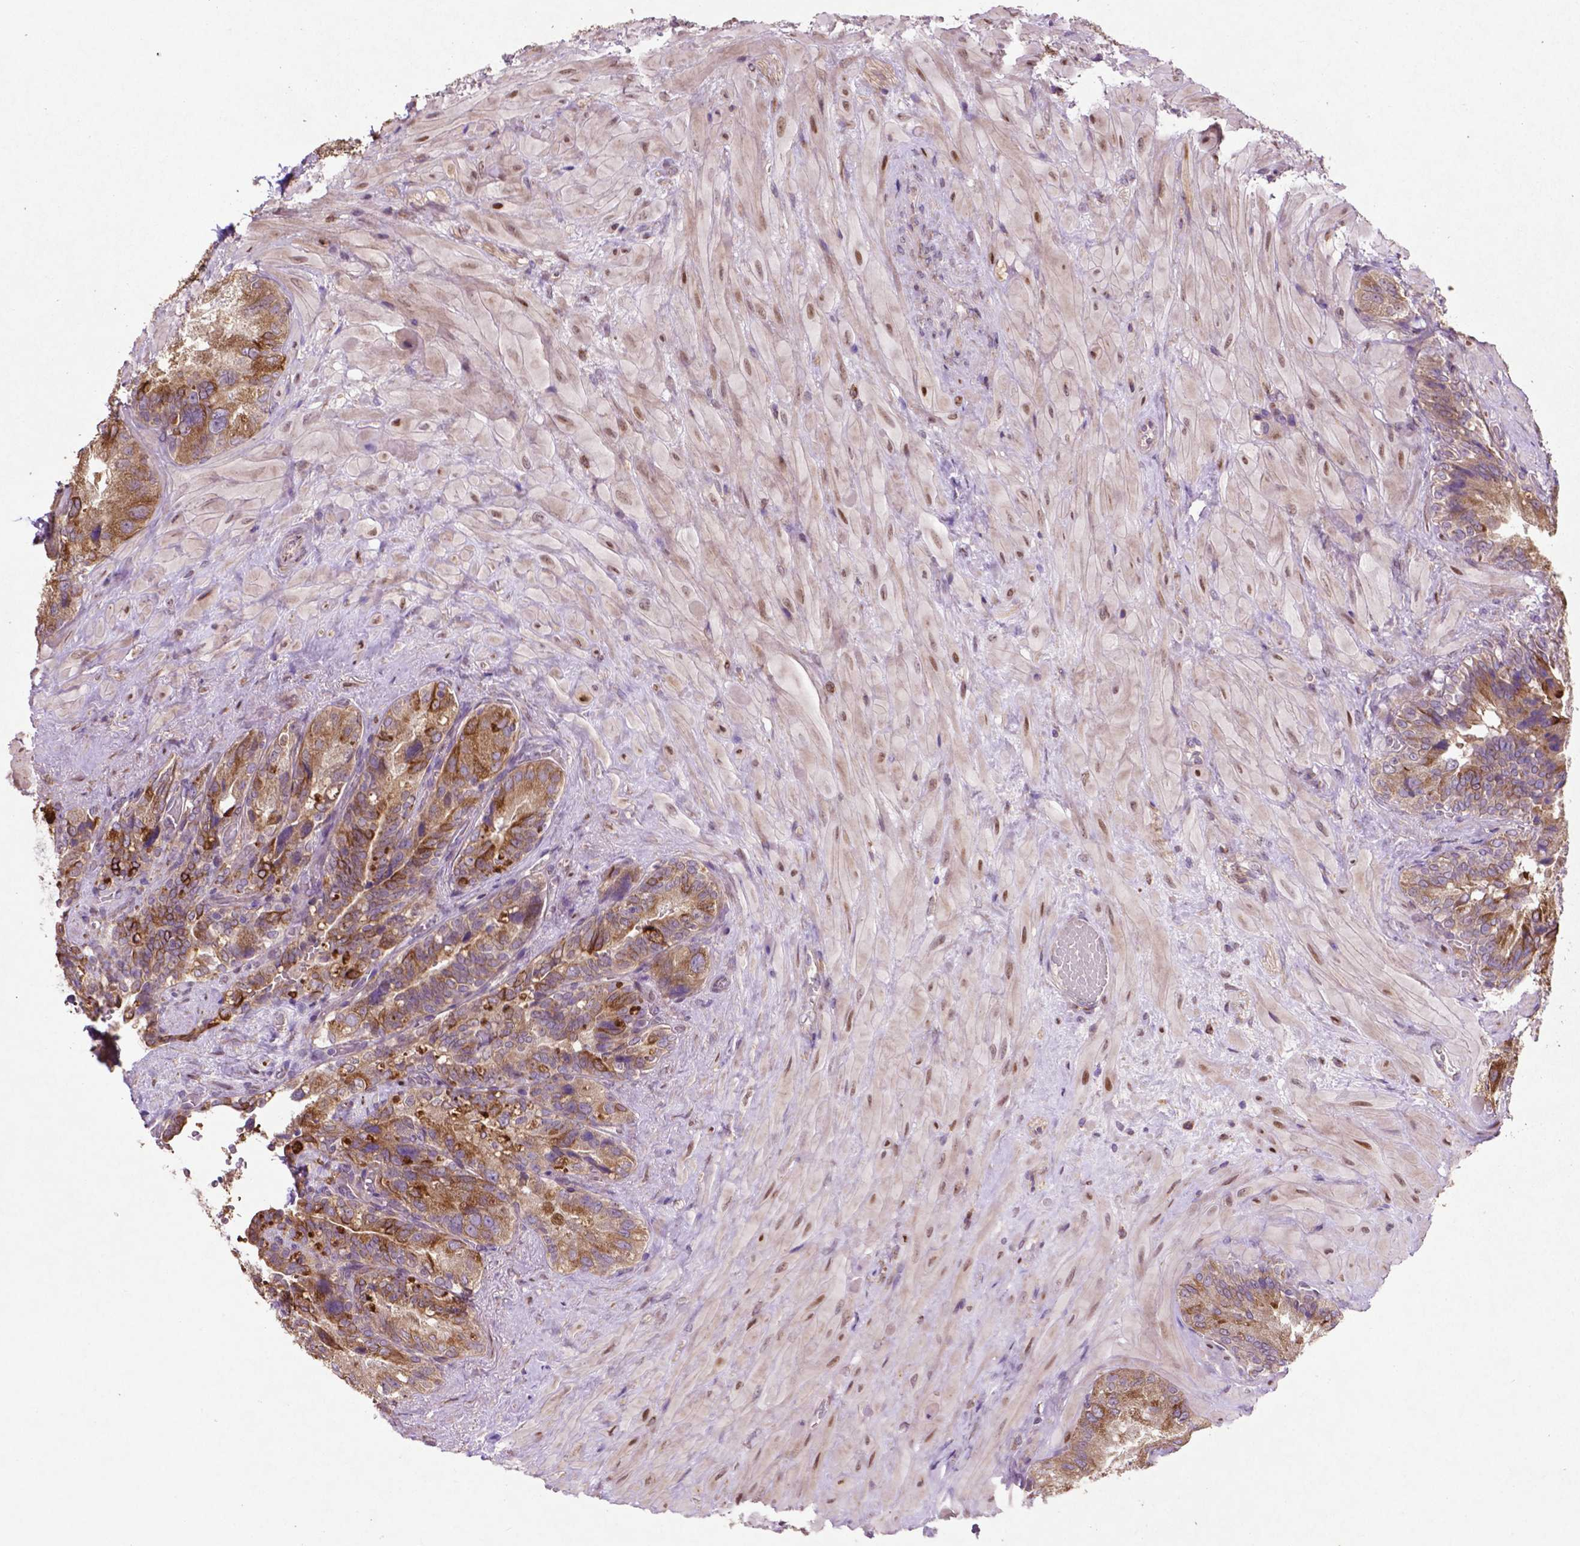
{"staining": {"intensity": "moderate", "quantity": "25%-75%", "location": "cytoplasmic/membranous"}, "tissue": "seminal vesicle", "cell_type": "Glandular cells", "image_type": "normal", "snomed": [{"axis": "morphology", "description": "Normal tissue, NOS"}, {"axis": "topography", "description": "Seminal veicle"}], "caption": "The micrograph exhibits immunohistochemical staining of normal seminal vesicle. There is moderate cytoplasmic/membranous positivity is appreciated in approximately 25%-75% of glandular cells. The staining is performed using DAB brown chromogen to label protein expression. The nuclei are counter-stained blue using hematoxylin.", "gene": "MBTPS1", "patient": {"sex": "male", "age": 69}}